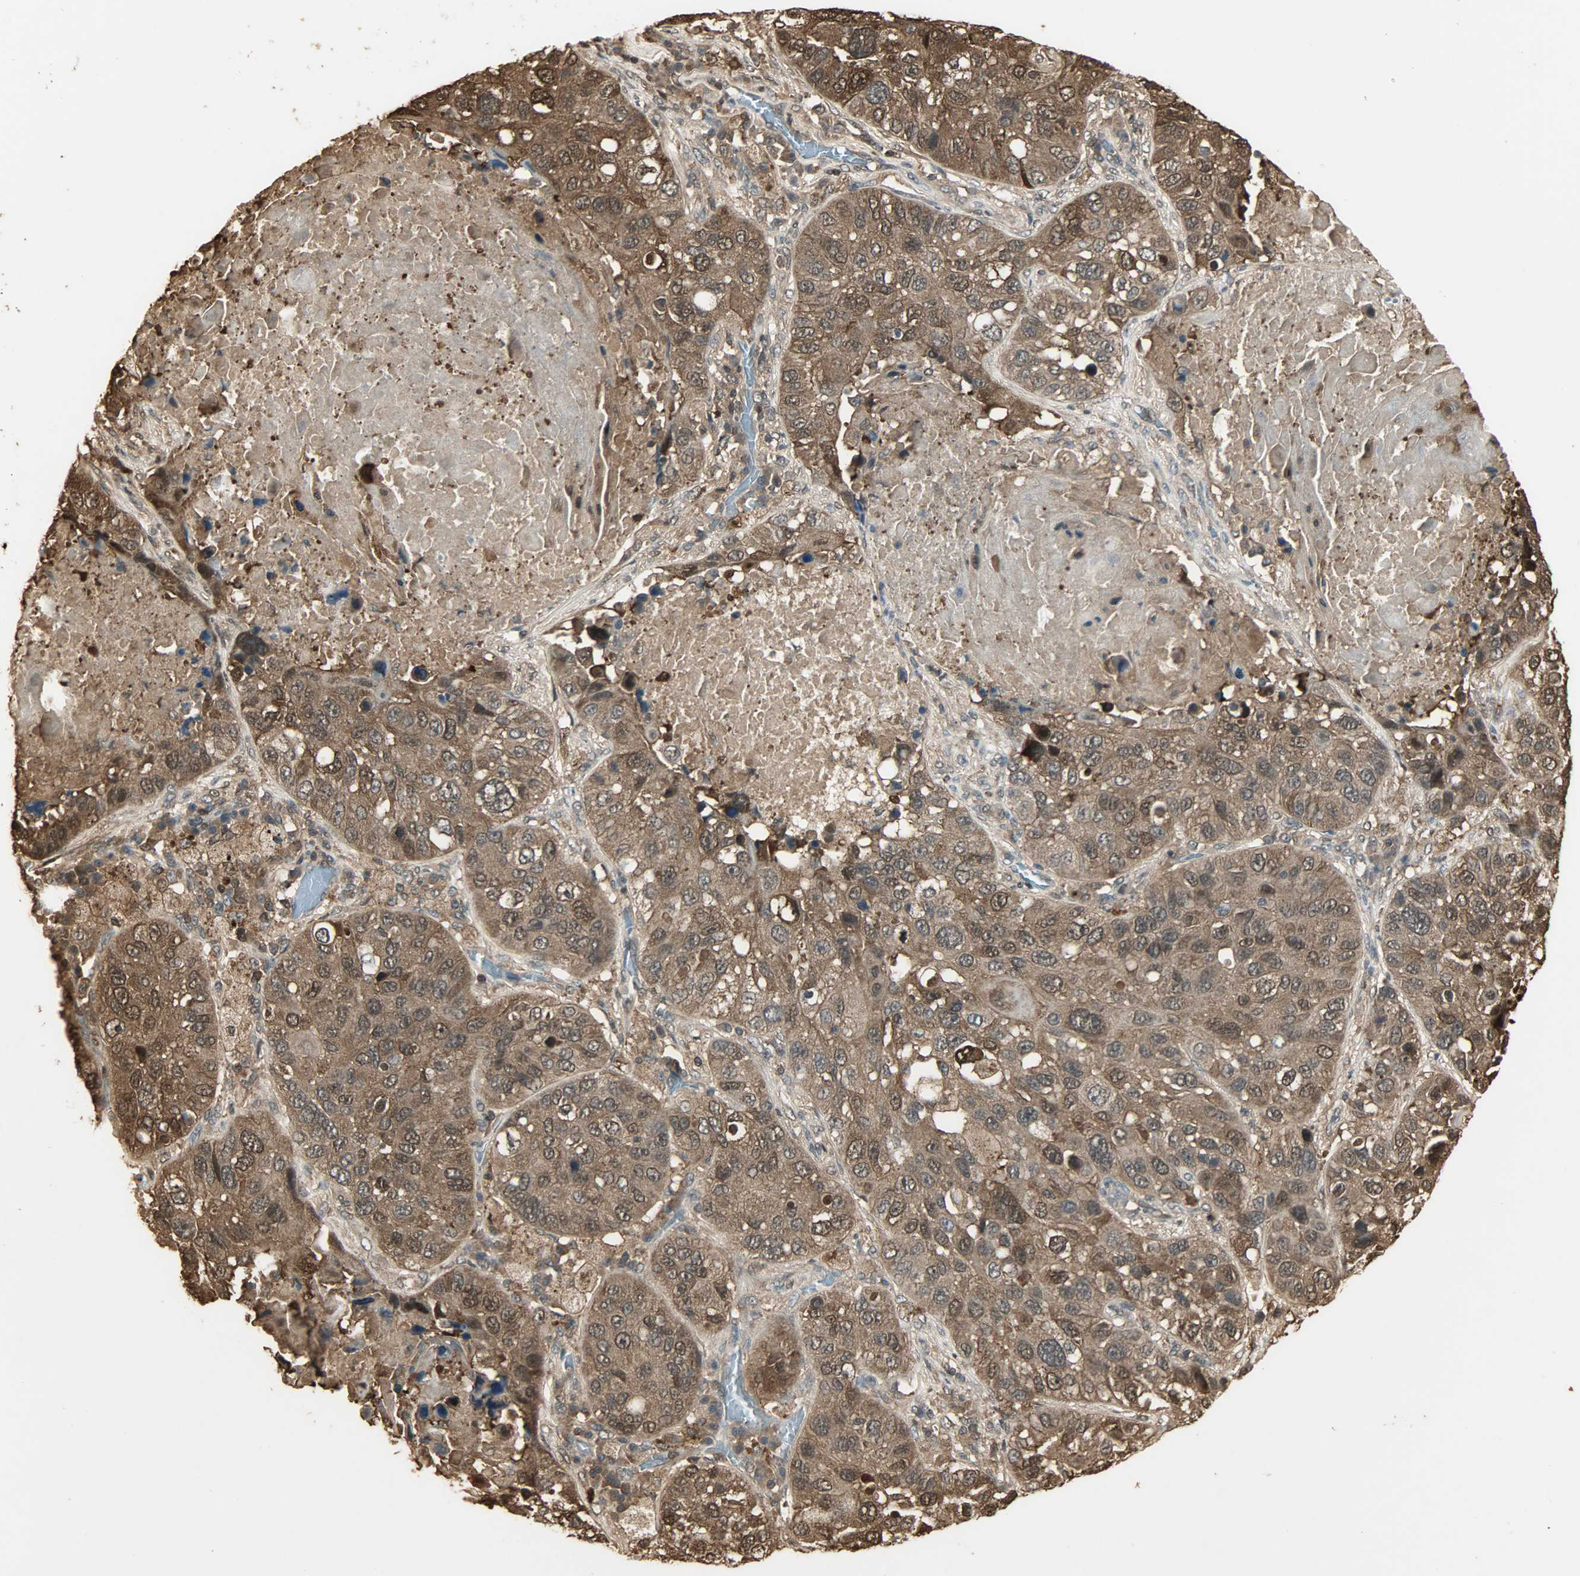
{"staining": {"intensity": "strong", "quantity": ">75%", "location": "cytoplasmic/membranous,nuclear"}, "tissue": "lung cancer", "cell_type": "Tumor cells", "image_type": "cancer", "snomed": [{"axis": "morphology", "description": "Squamous cell carcinoma, NOS"}, {"axis": "topography", "description": "Lung"}], "caption": "Lung squamous cell carcinoma stained with a brown dye shows strong cytoplasmic/membranous and nuclear positive positivity in approximately >75% of tumor cells.", "gene": "YWHAZ", "patient": {"sex": "male", "age": 57}}